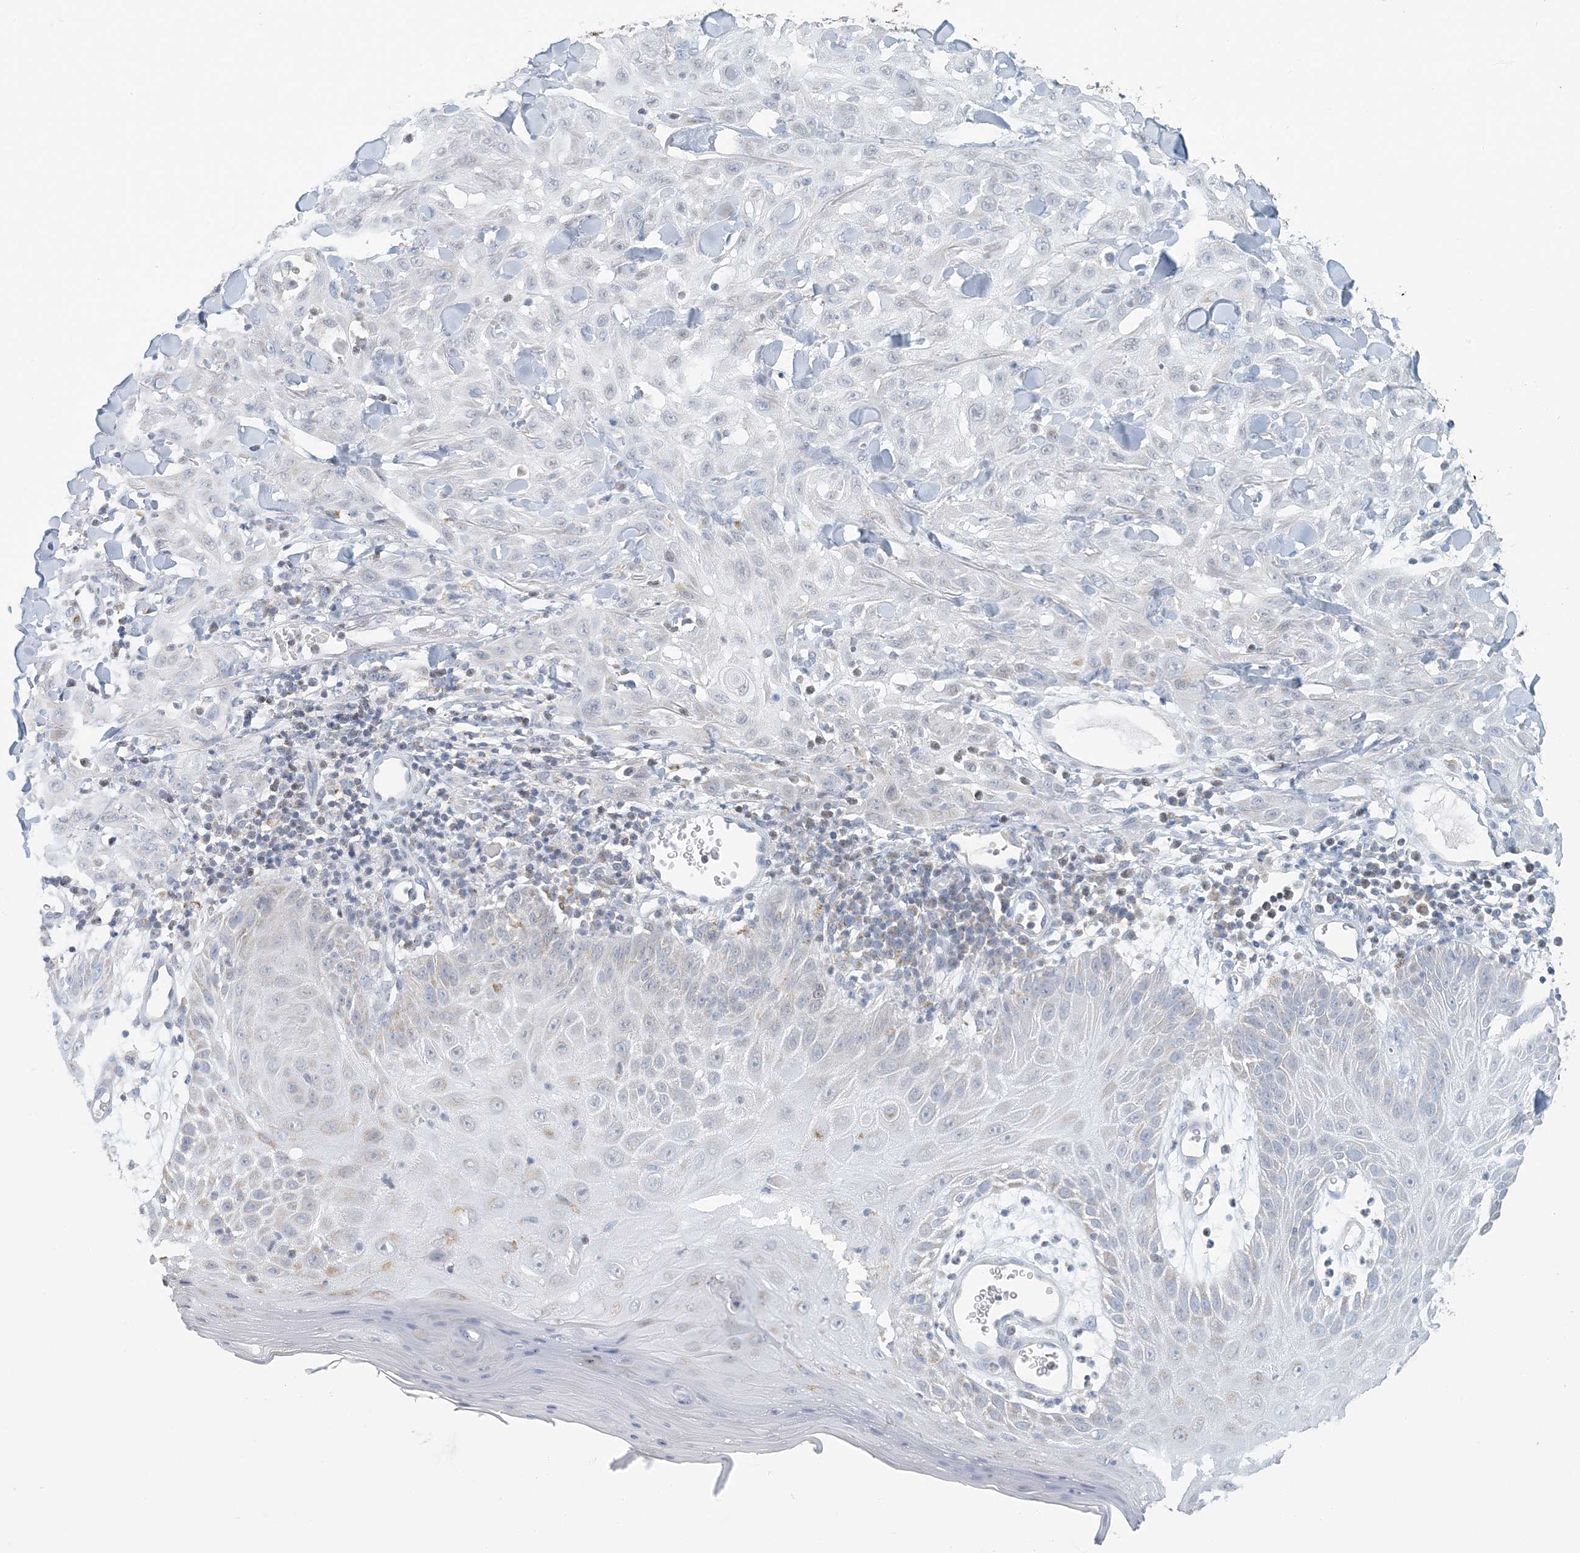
{"staining": {"intensity": "negative", "quantity": "none", "location": "none"}, "tissue": "skin cancer", "cell_type": "Tumor cells", "image_type": "cancer", "snomed": [{"axis": "morphology", "description": "Squamous cell carcinoma, NOS"}, {"axis": "topography", "description": "Skin"}], "caption": "Tumor cells show no significant protein expression in skin squamous cell carcinoma.", "gene": "BDH1", "patient": {"sex": "male", "age": 24}}